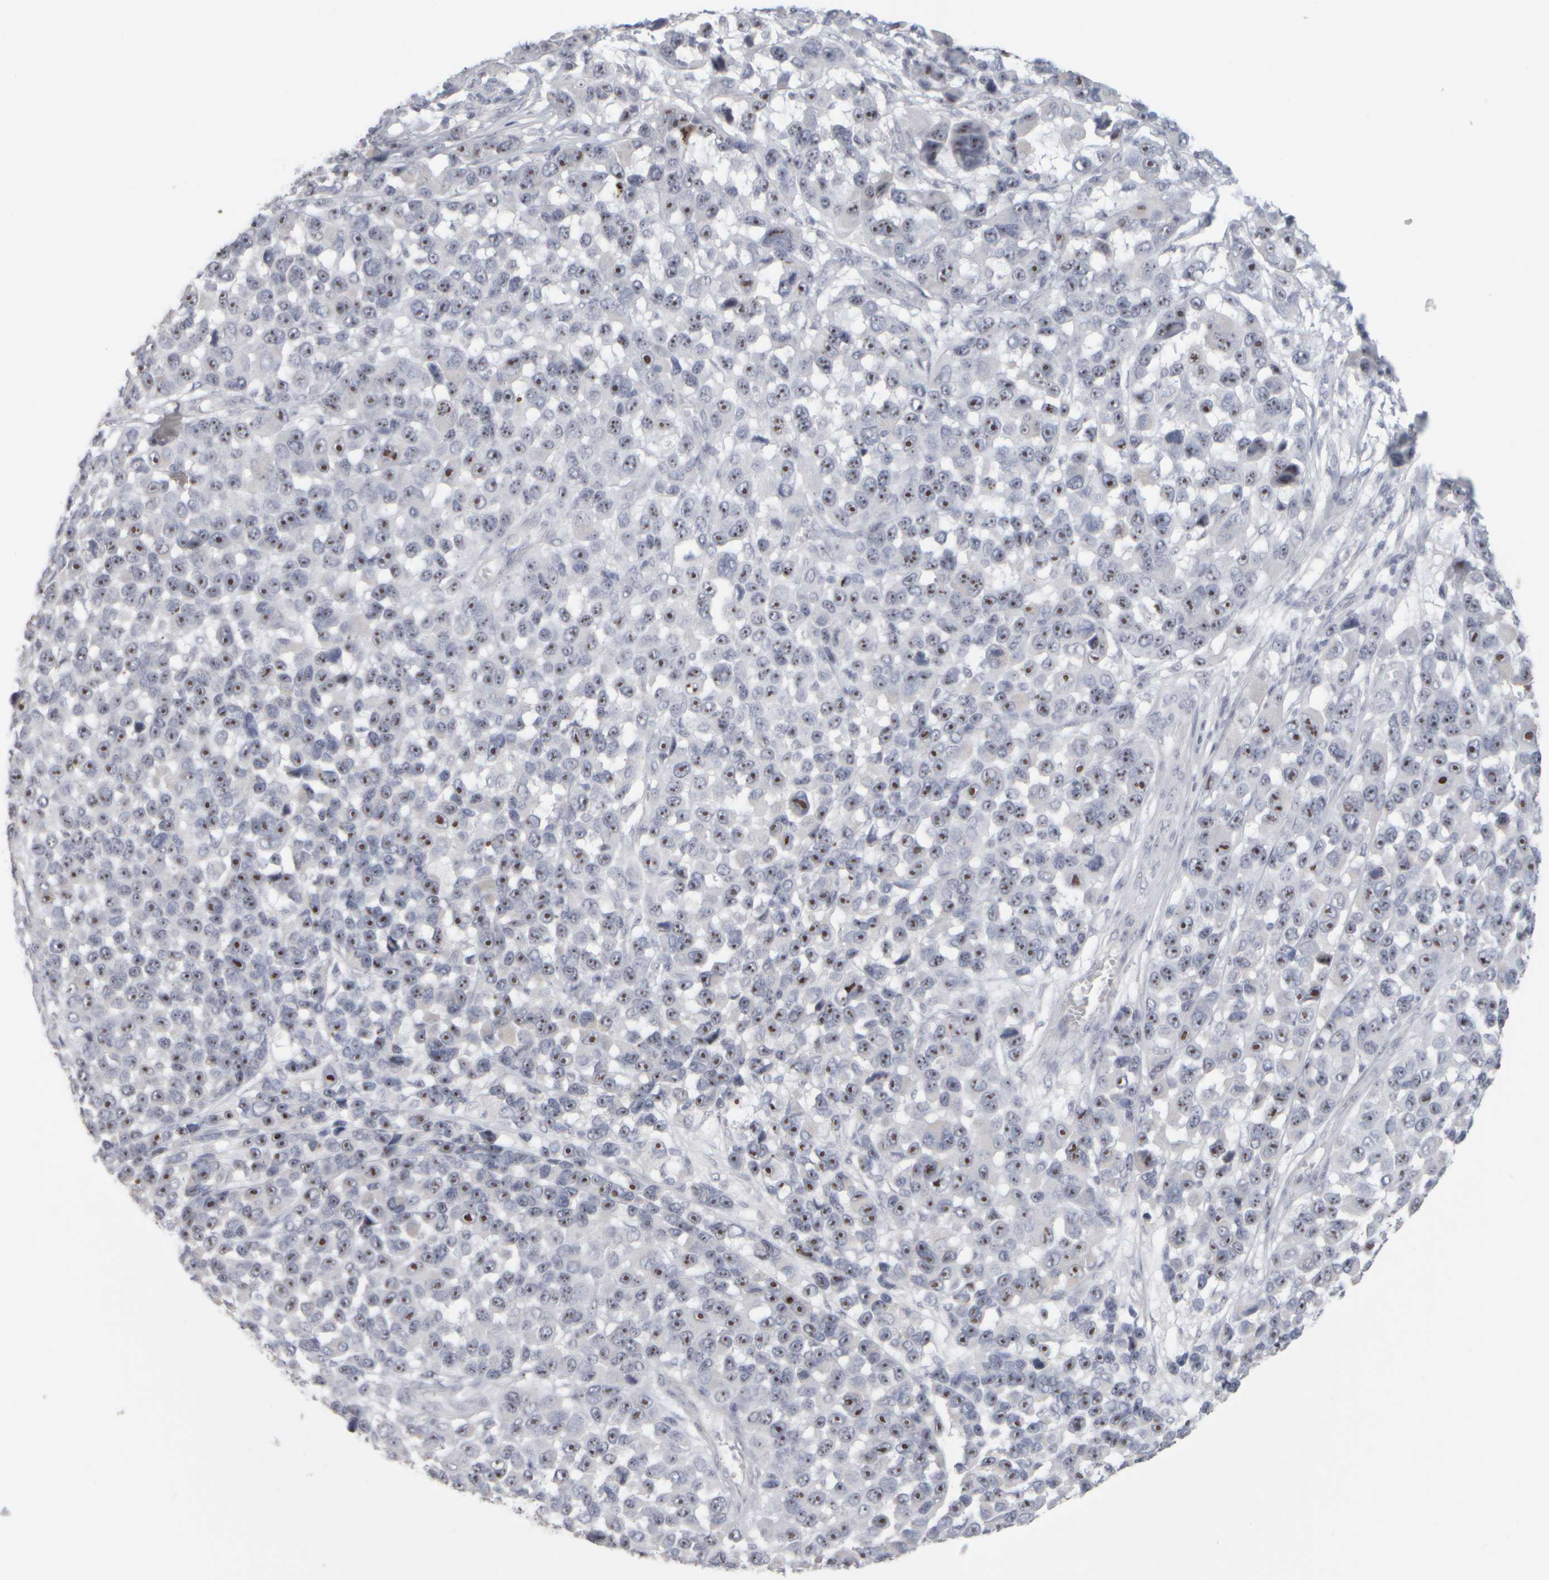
{"staining": {"intensity": "strong", "quantity": ">75%", "location": "nuclear"}, "tissue": "melanoma", "cell_type": "Tumor cells", "image_type": "cancer", "snomed": [{"axis": "morphology", "description": "Malignant melanoma, NOS"}, {"axis": "topography", "description": "Skin"}], "caption": "IHC image of neoplastic tissue: human melanoma stained using immunohistochemistry (IHC) shows high levels of strong protein expression localized specifically in the nuclear of tumor cells, appearing as a nuclear brown color.", "gene": "DCXR", "patient": {"sex": "male", "age": 53}}